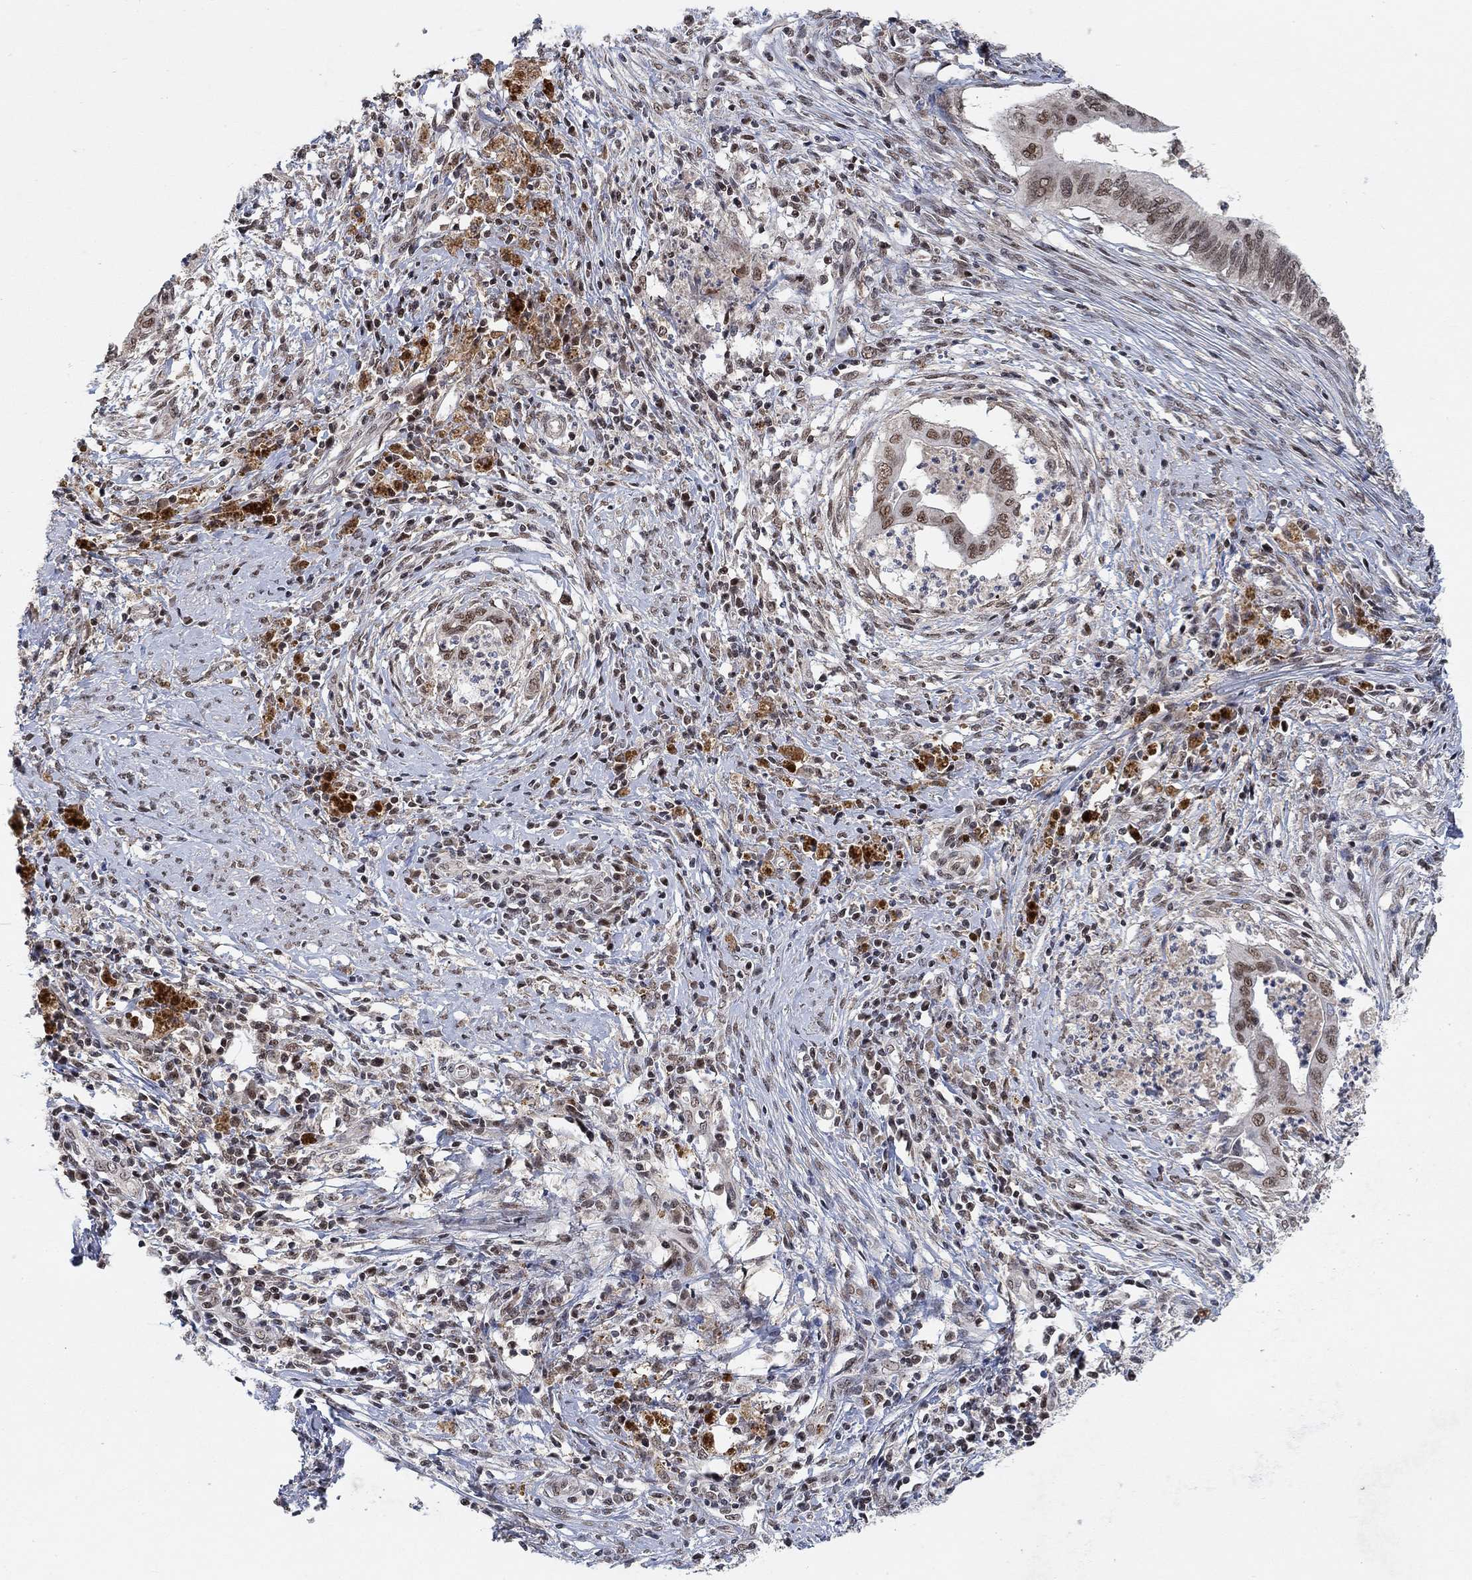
{"staining": {"intensity": "moderate", "quantity": "25%-75%", "location": "nuclear"}, "tissue": "cervical cancer", "cell_type": "Tumor cells", "image_type": "cancer", "snomed": [{"axis": "morphology", "description": "Adenocarcinoma, NOS"}, {"axis": "topography", "description": "Cervix"}], "caption": "This histopathology image exhibits immunohistochemistry staining of cervical adenocarcinoma, with medium moderate nuclear expression in approximately 25%-75% of tumor cells.", "gene": "THAP8", "patient": {"sex": "female", "age": 42}}